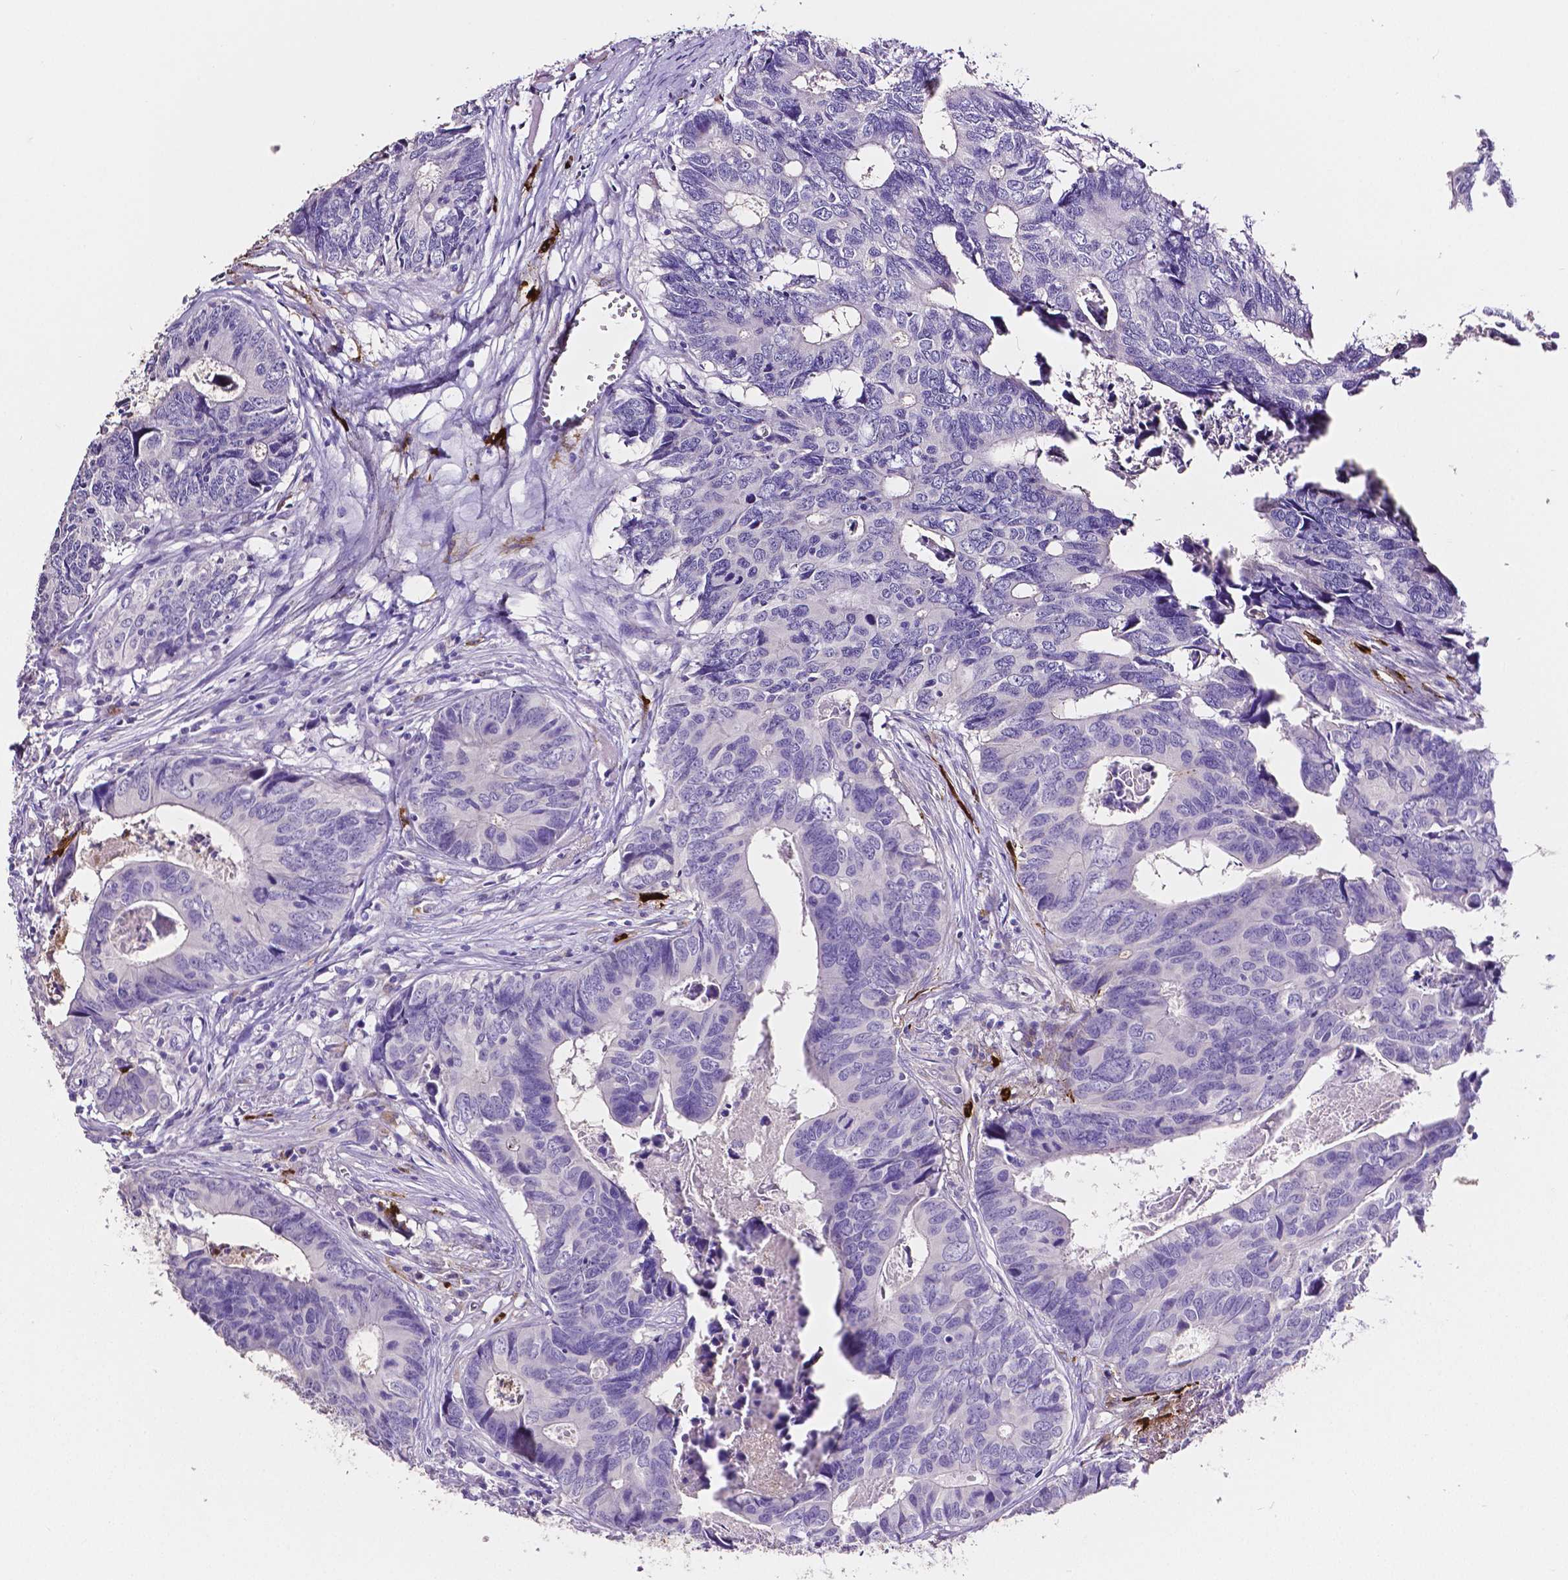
{"staining": {"intensity": "negative", "quantity": "none", "location": "none"}, "tissue": "colorectal cancer", "cell_type": "Tumor cells", "image_type": "cancer", "snomed": [{"axis": "morphology", "description": "Adenocarcinoma, NOS"}, {"axis": "topography", "description": "Colon"}], "caption": "This is an immunohistochemistry image of human adenocarcinoma (colorectal). There is no staining in tumor cells.", "gene": "MMP9", "patient": {"sex": "female", "age": 82}}